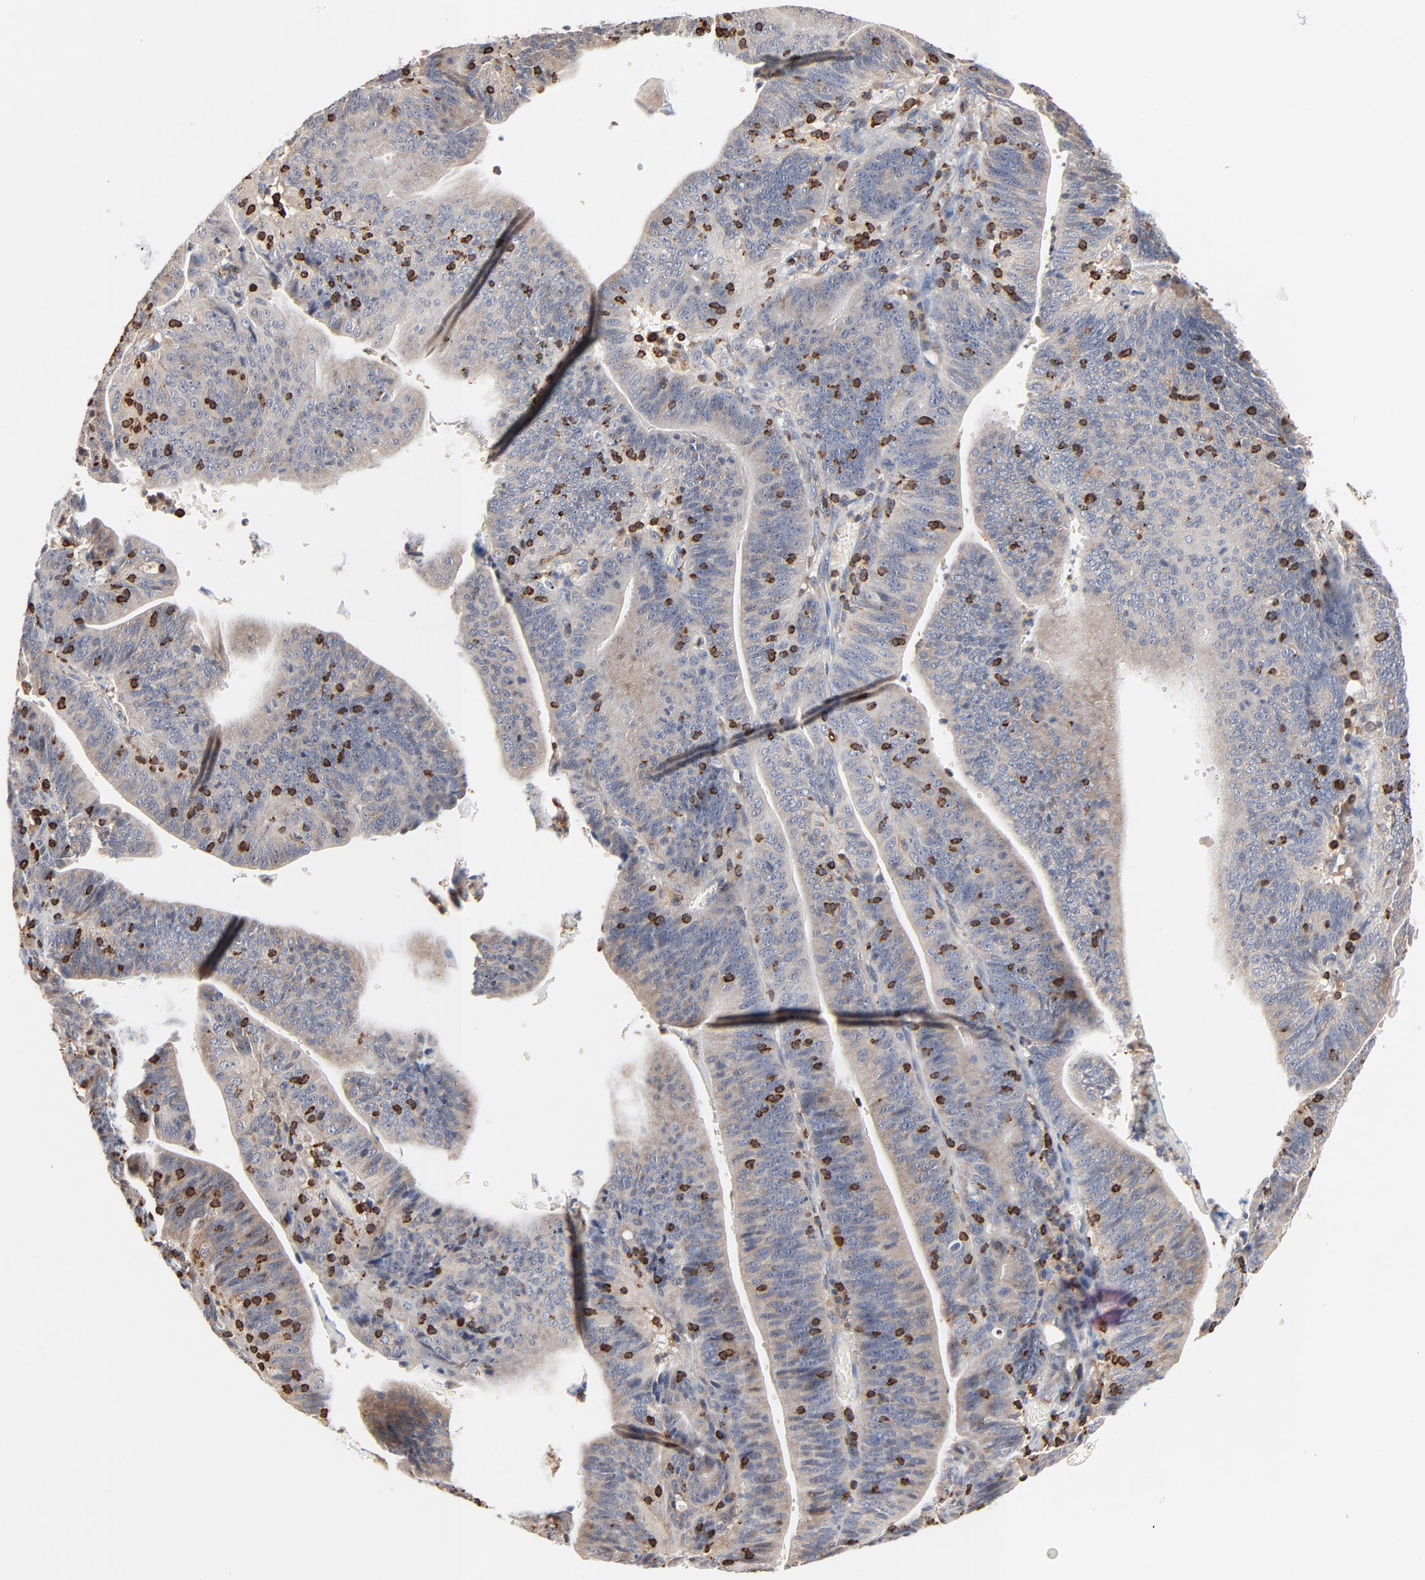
{"staining": {"intensity": "weak", "quantity": ">75%", "location": "cytoplasmic/membranous"}, "tissue": "stomach cancer", "cell_type": "Tumor cells", "image_type": "cancer", "snomed": [{"axis": "morphology", "description": "Adenocarcinoma, NOS"}, {"axis": "topography", "description": "Stomach, lower"}], "caption": "Immunohistochemical staining of human stomach cancer reveals weak cytoplasmic/membranous protein expression in approximately >75% of tumor cells.", "gene": "SH3KBP1", "patient": {"sex": "female", "age": 86}}